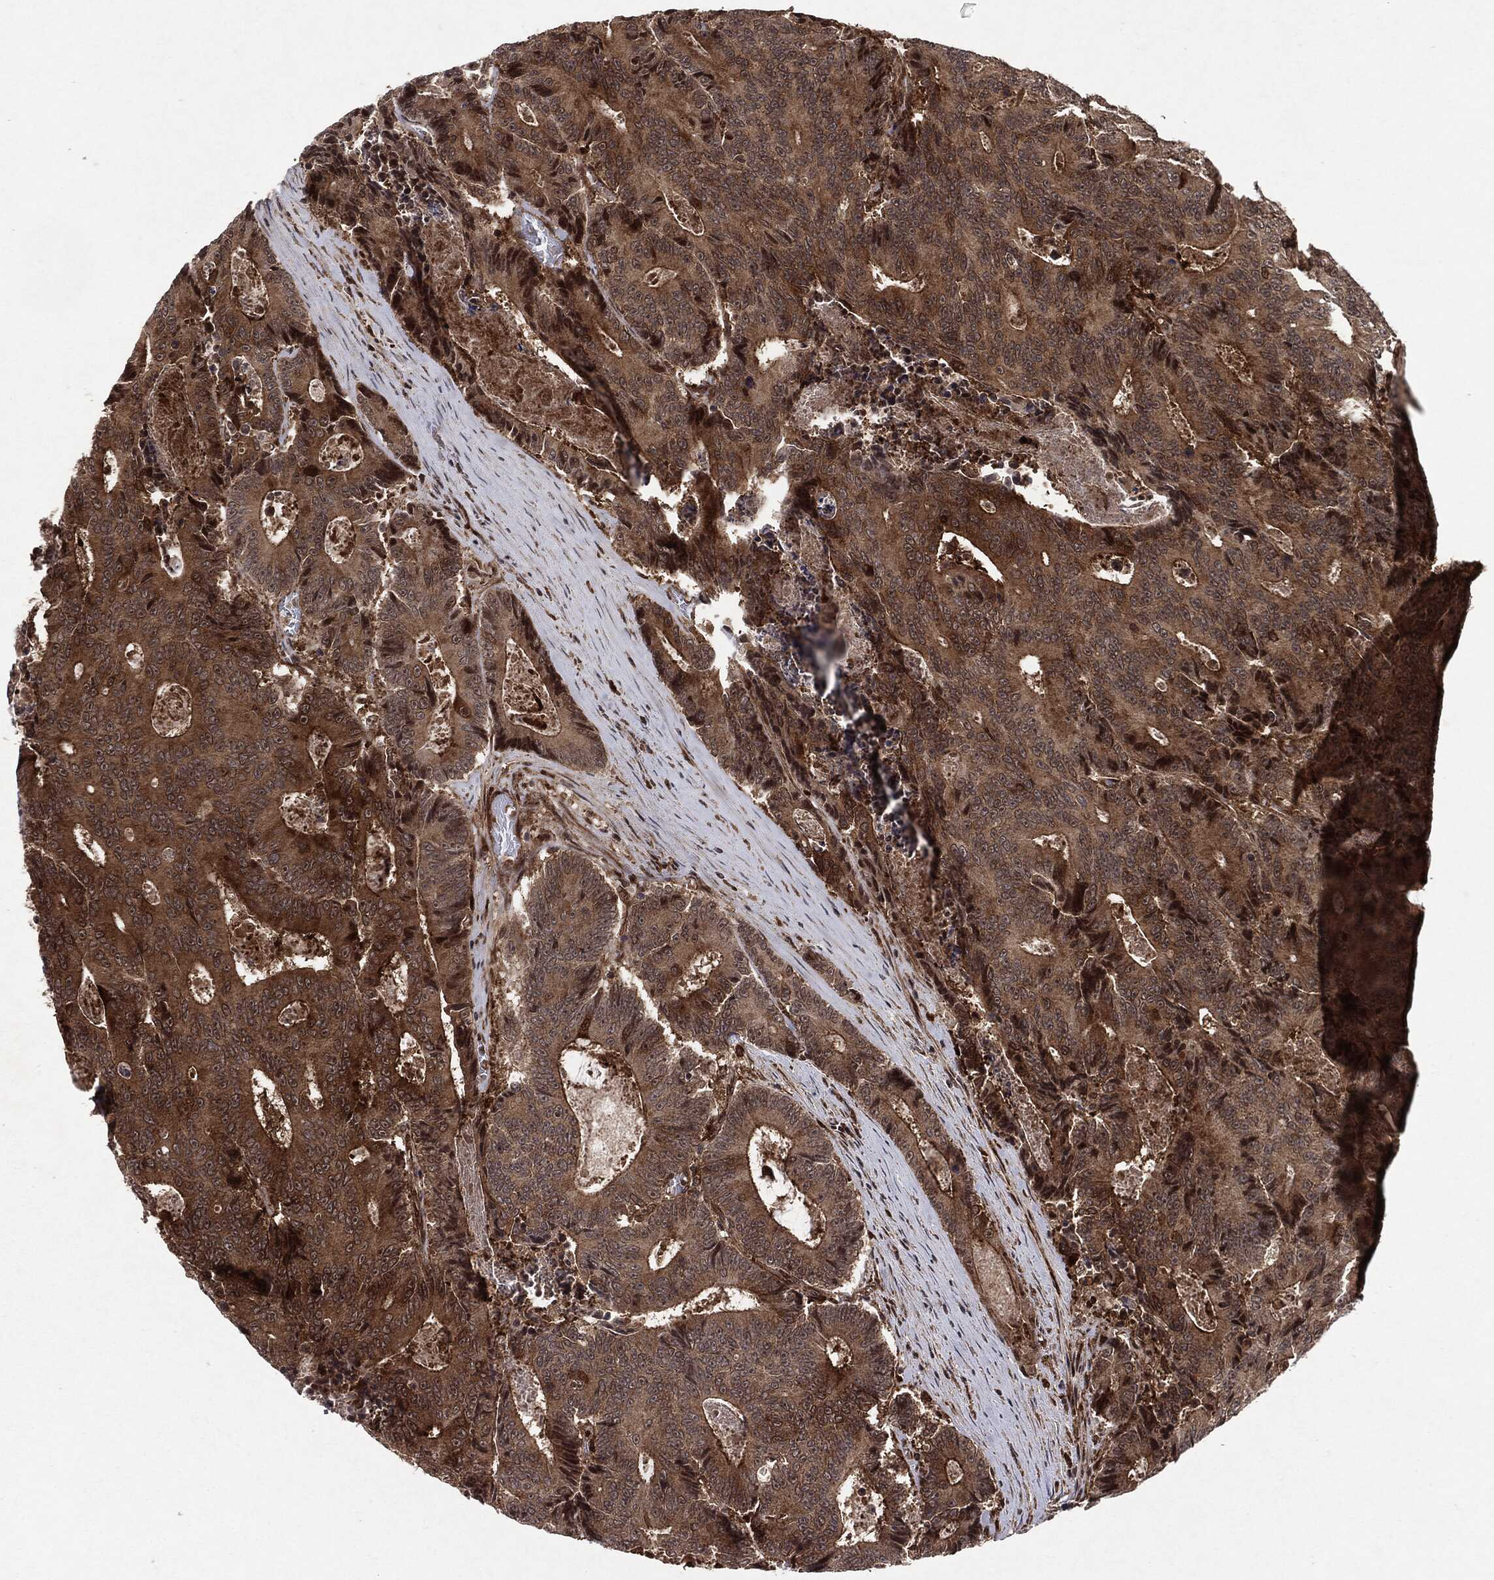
{"staining": {"intensity": "strong", "quantity": ">75%", "location": "cytoplasmic/membranous,nuclear"}, "tissue": "colorectal cancer", "cell_type": "Tumor cells", "image_type": "cancer", "snomed": [{"axis": "morphology", "description": "Adenocarcinoma, NOS"}, {"axis": "topography", "description": "Colon"}], "caption": "This histopathology image demonstrates immunohistochemistry (IHC) staining of human colorectal cancer (adenocarcinoma), with high strong cytoplasmic/membranous and nuclear positivity in about >75% of tumor cells.", "gene": "OTUB1", "patient": {"sex": "male", "age": 83}}